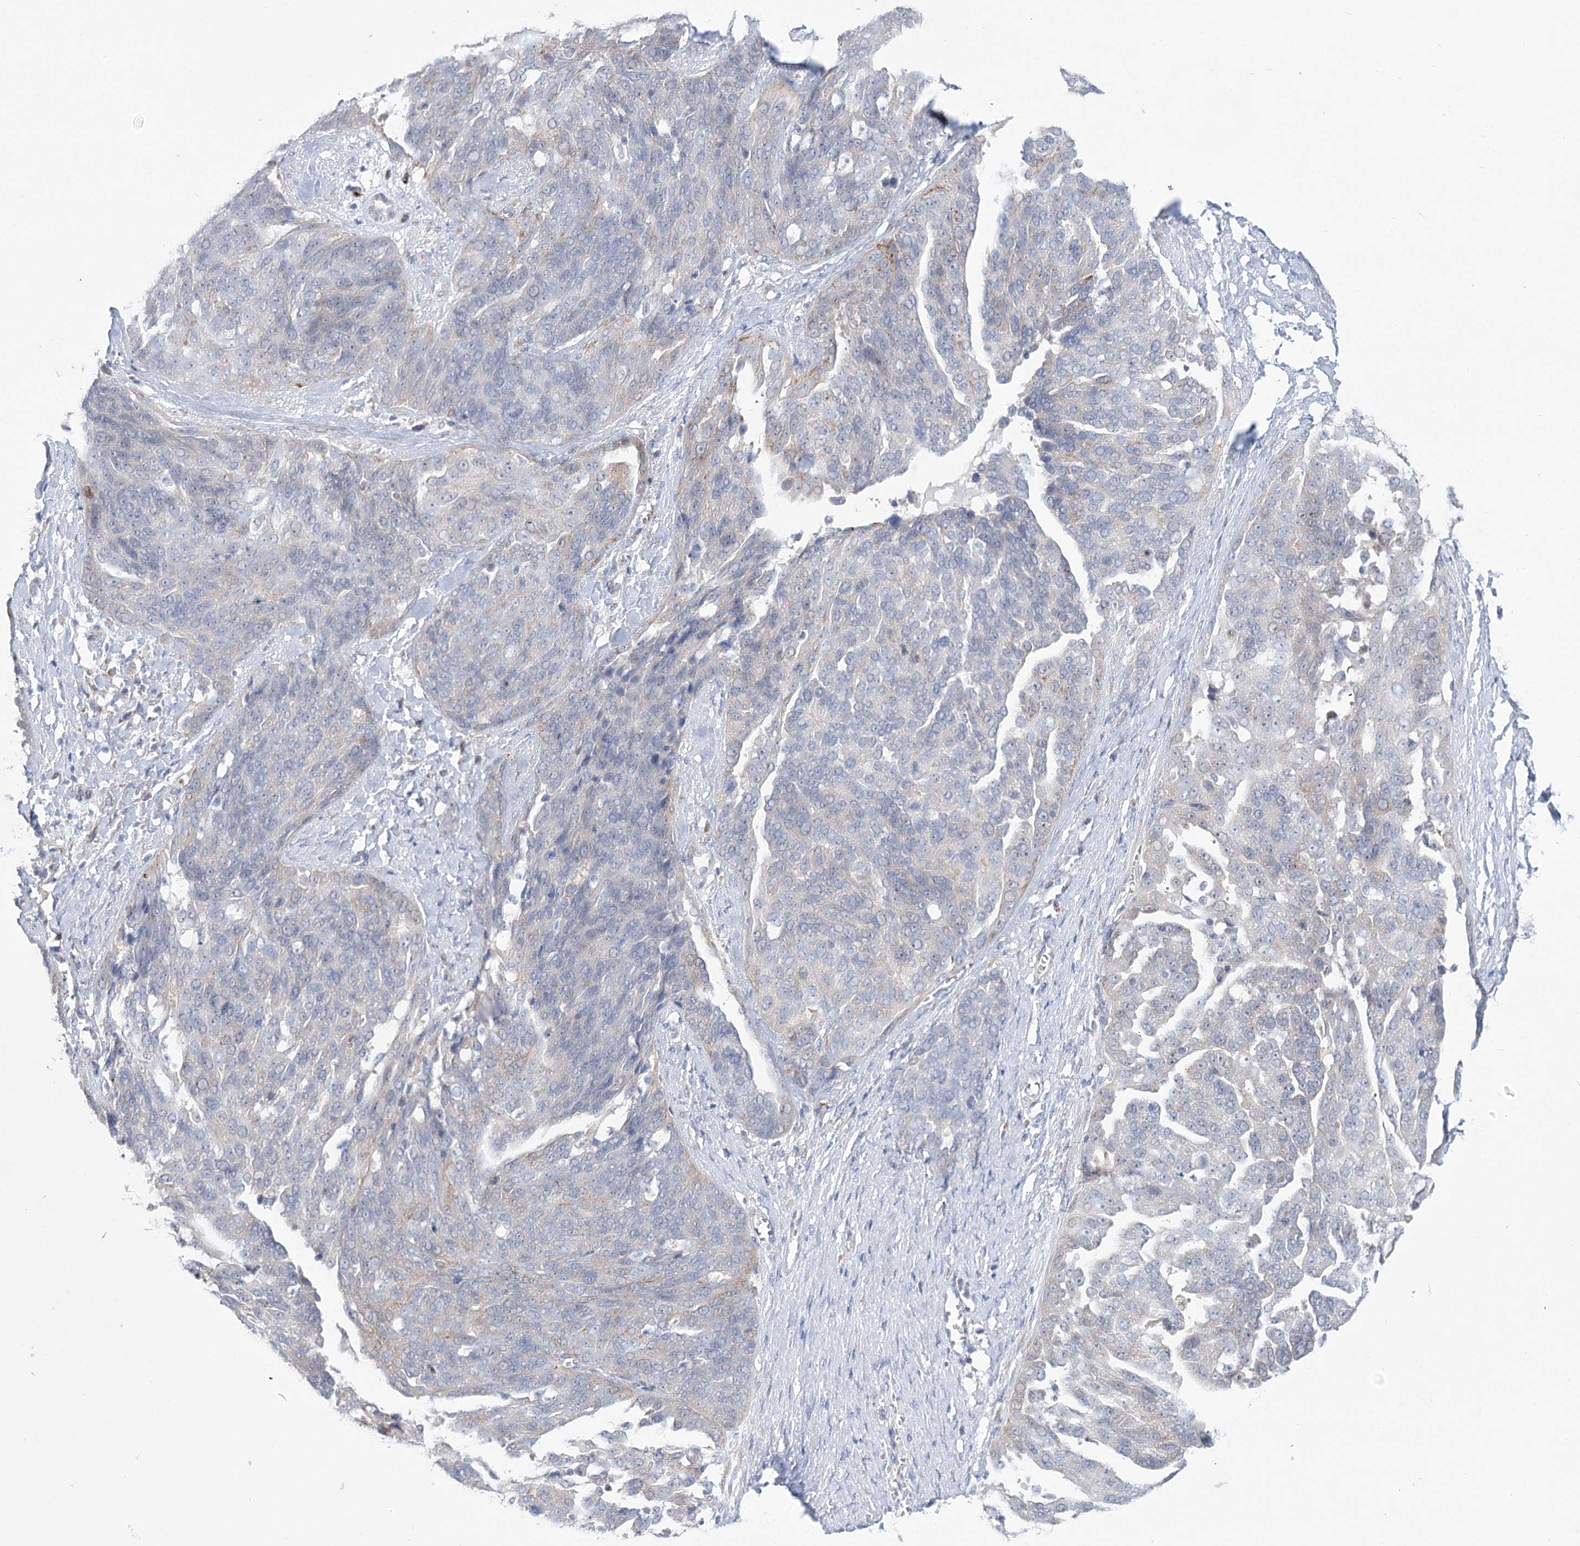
{"staining": {"intensity": "weak", "quantity": "<25%", "location": "cytoplasmic/membranous"}, "tissue": "ovarian cancer", "cell_type": "Tumor cells", "image_type": "cancer", "snomed": [{"axis": "morphology", "description": "Cystadenocarcinoma, serous, NOS"}, {"axis": "topography", "description": "Ovary"}], "caption": "Immunohistochemistry (IHC) photomicrograph of human ovarian serous cystadenocarcinoma stained for a protein (brown), which reveals no positivity in tumor cells.", "gene": "SIAE", "patient": {"sex": "female", "age": 44}}